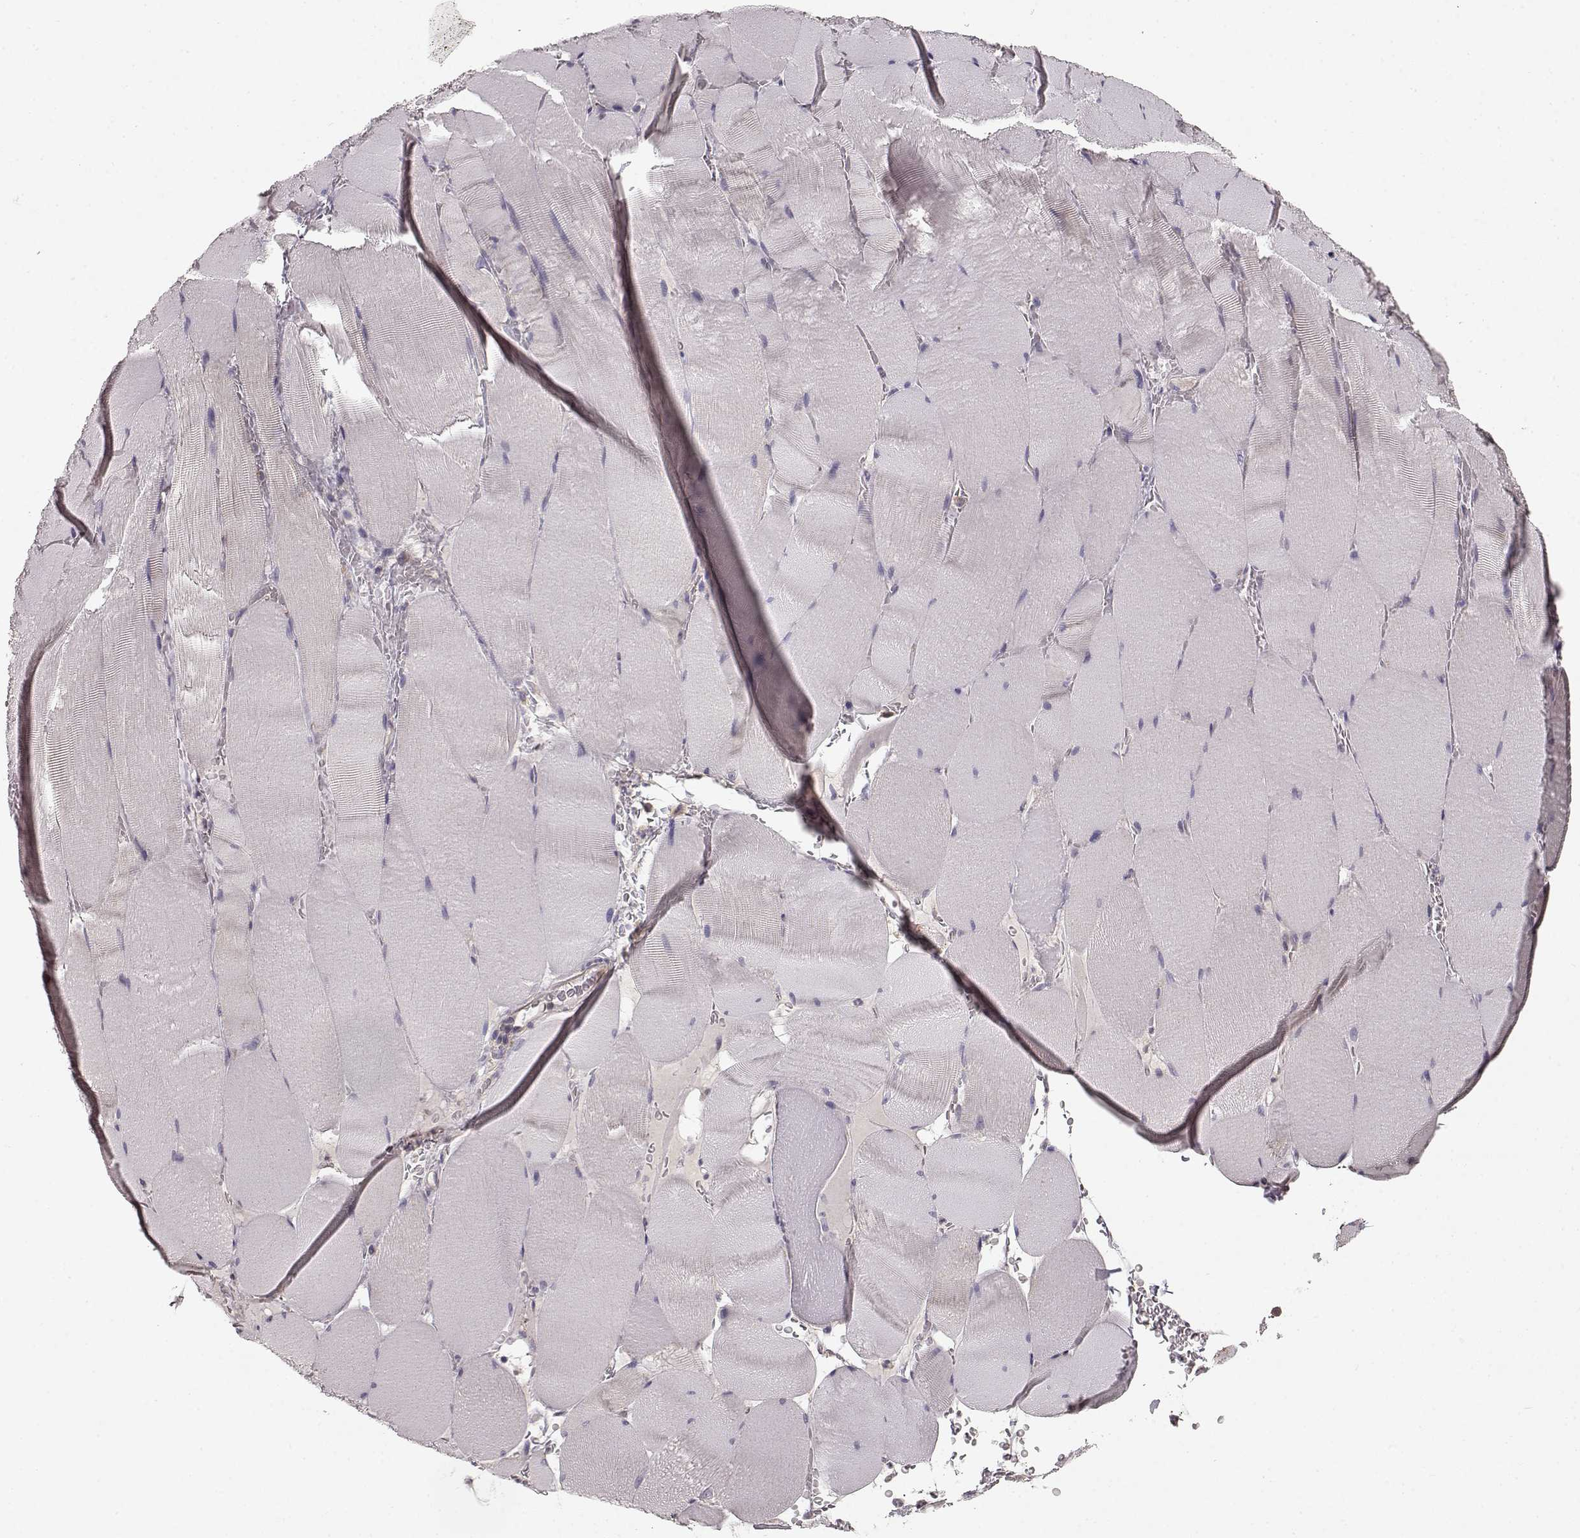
{"staining": {"intensity": "negative", "quantity": "none", "location": "none"}, "tissue": "skeletal muscle", "cell_type": "Myocytes", "image_type": "normal", "snomed": [{"axis": "morphology", "description": "Normal tissue, NOS"}, {"axis": "topography", "description": "Skeletal muscle"}], "caption": "A micrograph of skeletal muscle stained for a protein demonstrates no brown staining in myocytes. The staining was performed using DAB (3,3'-diaminobenzidine) to visualize the protein expression in brown, while the nuclei were stained in blue with hematoxylin (Magnification: 20x).", "gene": "ERBB3", "patient": {"sex": "male", "age": 56}}